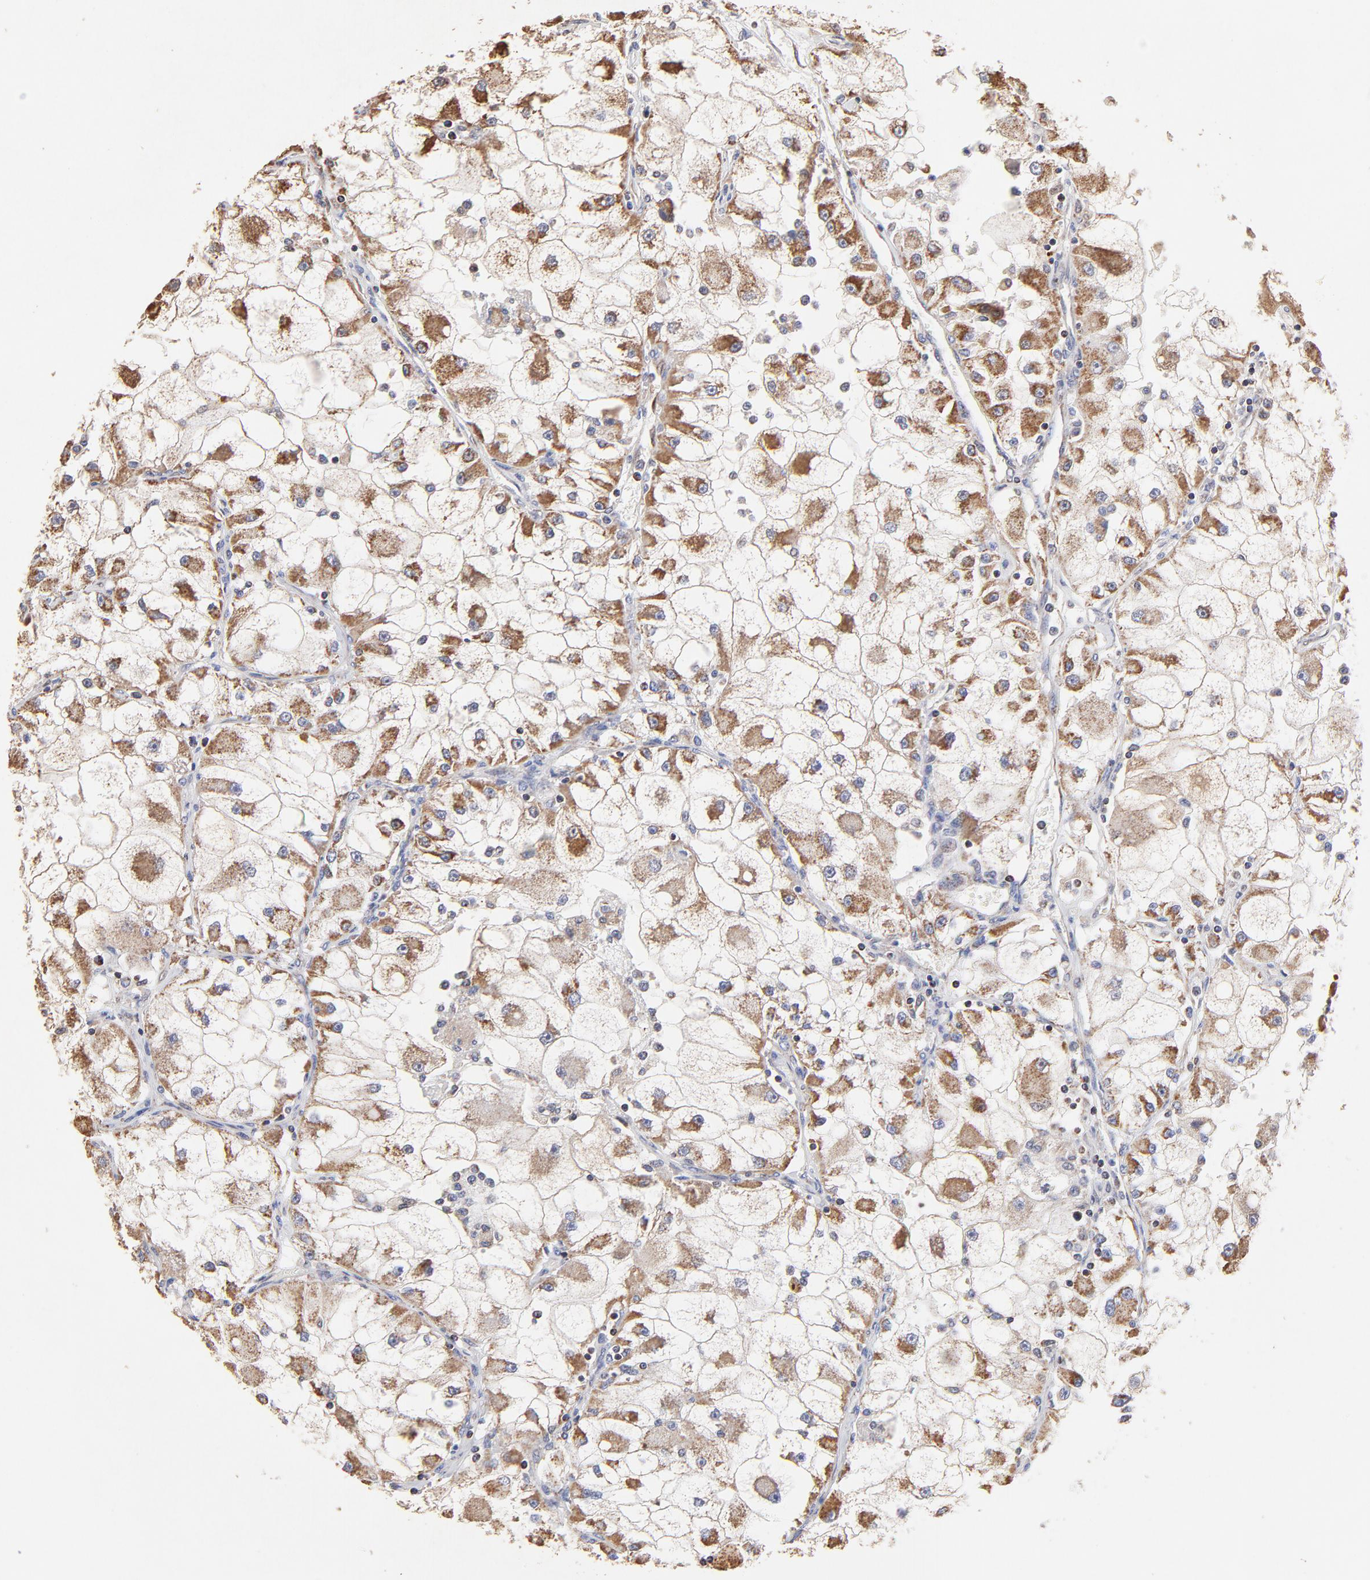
{"staining": {"intensity": "strong", "quantity": ">75%", "location": "cytoplasmic/membranous"}, "tissue": "renal cancer", "cell_type": "Tumor cells", "image_type": "cancer", "snomed": [{"axis": "morphology", "description": "Adenocarcinoma, NOS"}, {"axis": "topography", "description": "Kidney"}], "caption": "The image exhibits staining of renal cancer (adenocarcinoma), revealing strong cytoplasmic/membranous protein positivity (brown color) within tumor cells. (Stains: DAB in brown, nuclei in blue, Microscopy: brightfield microscopy at high magnification).", "gene": "SSBP1", "patient": {"sex": "female", "age": 73}}